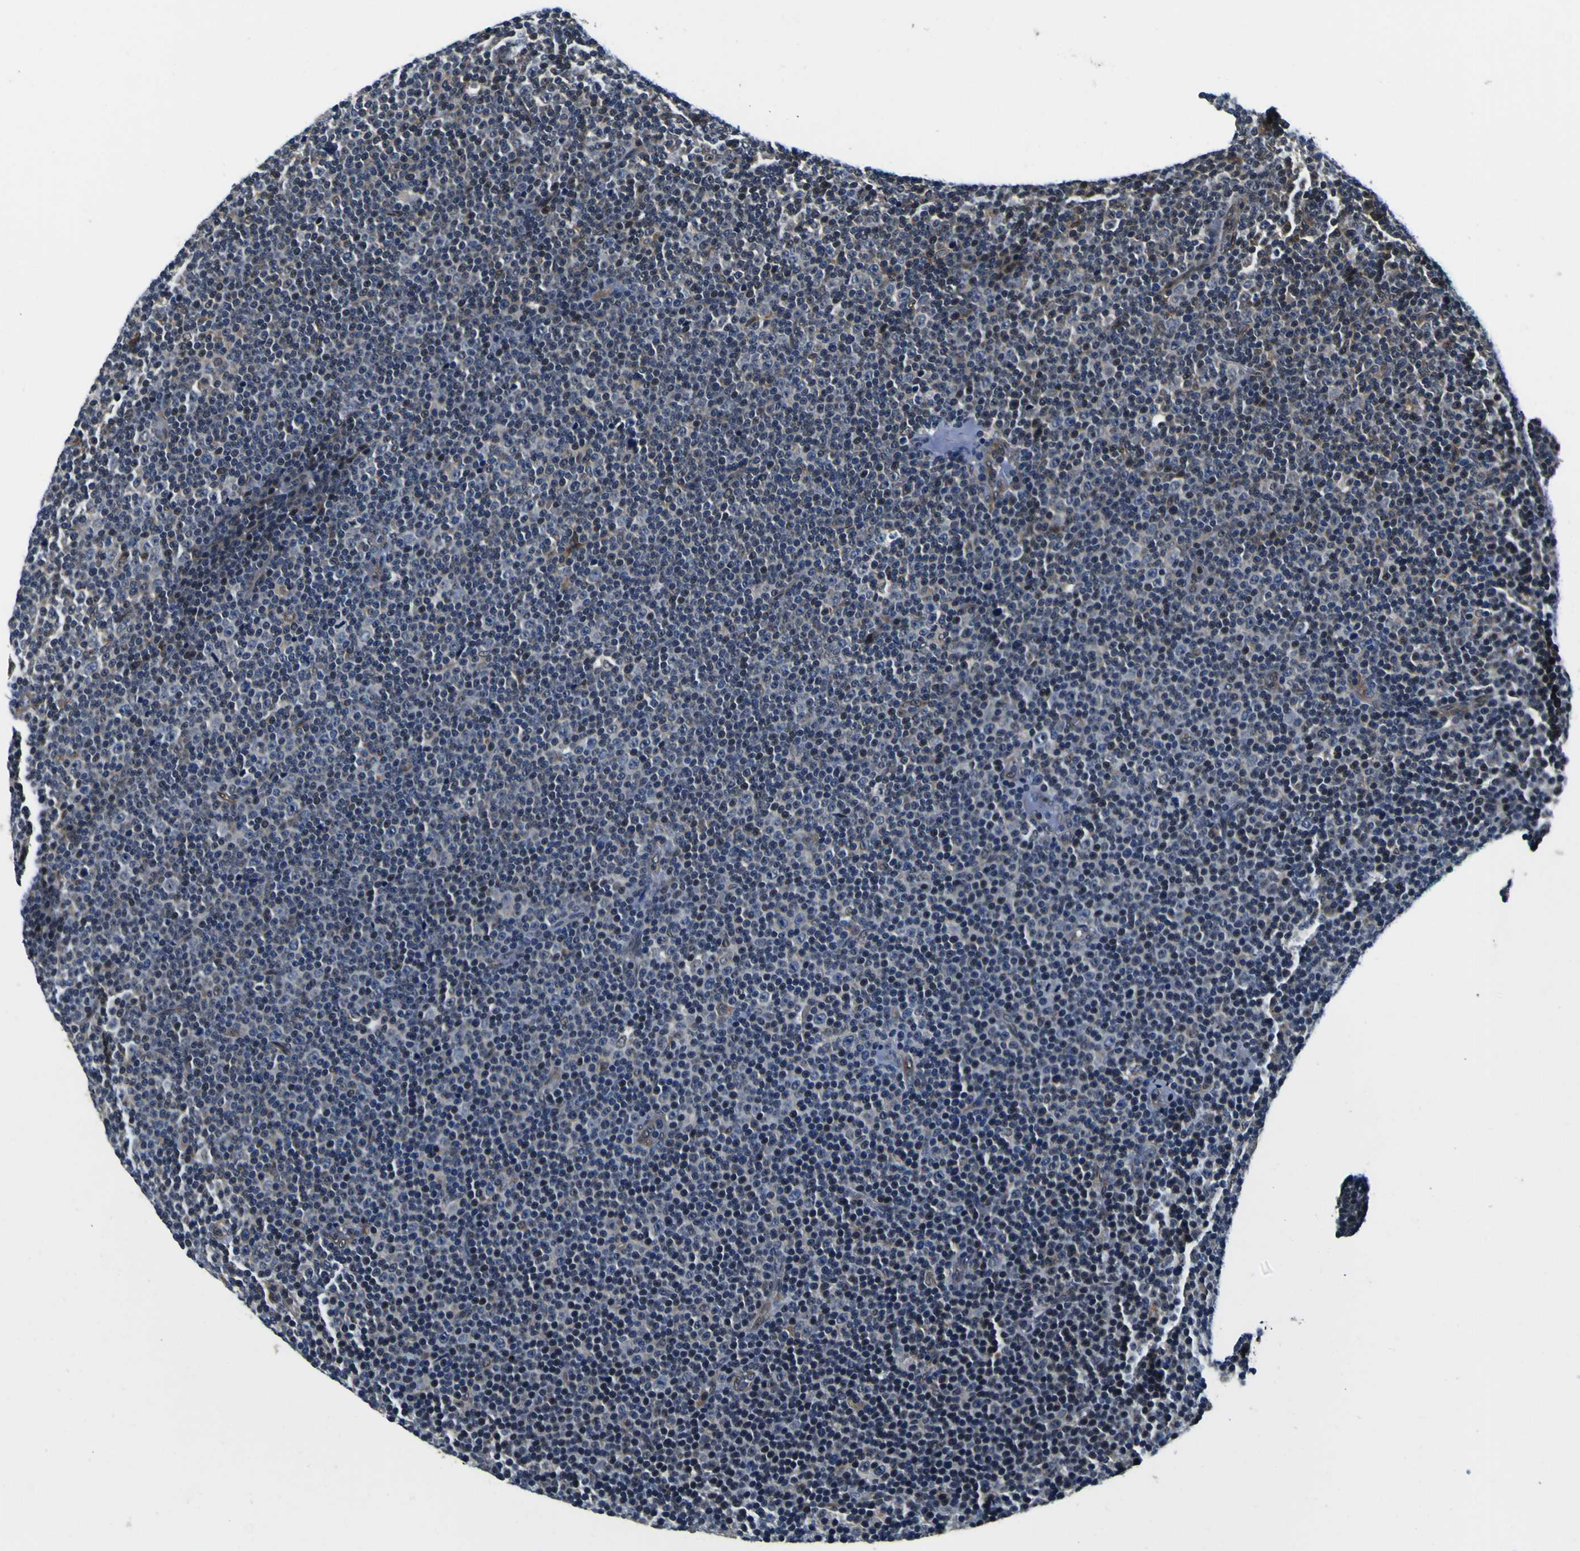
{"staining": {"intensity": "negative", "quantity": "none", "location": "none"}, "tissue": "lymphoma", "cell_type": "Tumor cells", "image_type": "cancer", "snomed": [{"axis": "morphology", "description": "Malignant lymphoma, non-Hodgkin's type, Low grade"}, {"axis": "topography", "description": "Lymph node"}], "caption": "Tumor cells are negative for brown protein staining in malignant lymphoma, non-Hodgkin's type (low-grade).", "gene": "POSTN", "patient": {"sex": "female", "age": 67}}